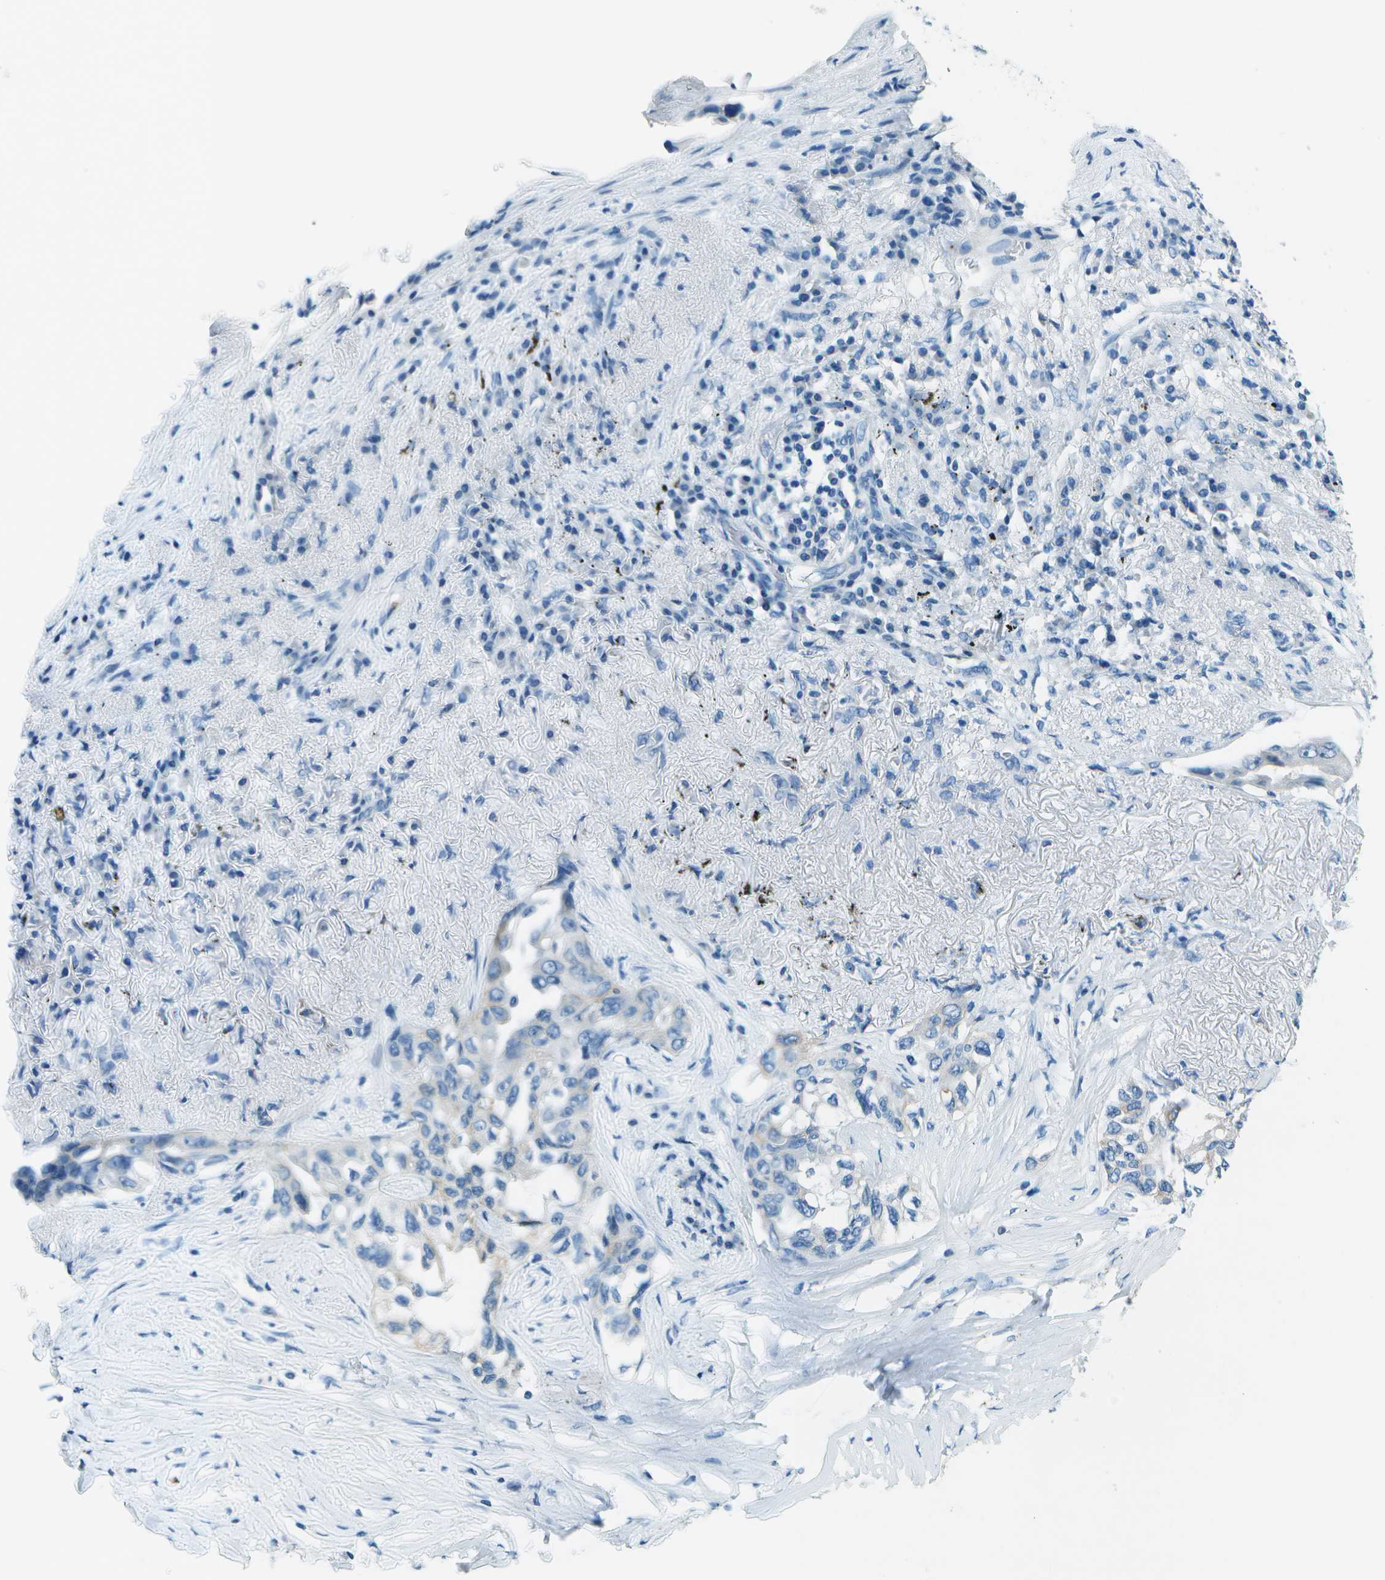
{"staining": {"intensity": "negative", "quantity": "none", "location": "none"}, "tissue": "lung cancer", "cell_type": "Tumor cells", "image_type": "cancer", "snomed": [{"axis": "morphology", "description": "Adenocarcinoma, NOS"}, {"axis": "topography", "description": "Lung"}], "caption": "Tumor cells show no significant positivity in lung cancer.", "gene": "SLC16A10", "patient": {"sex": "female", "age": 51}}